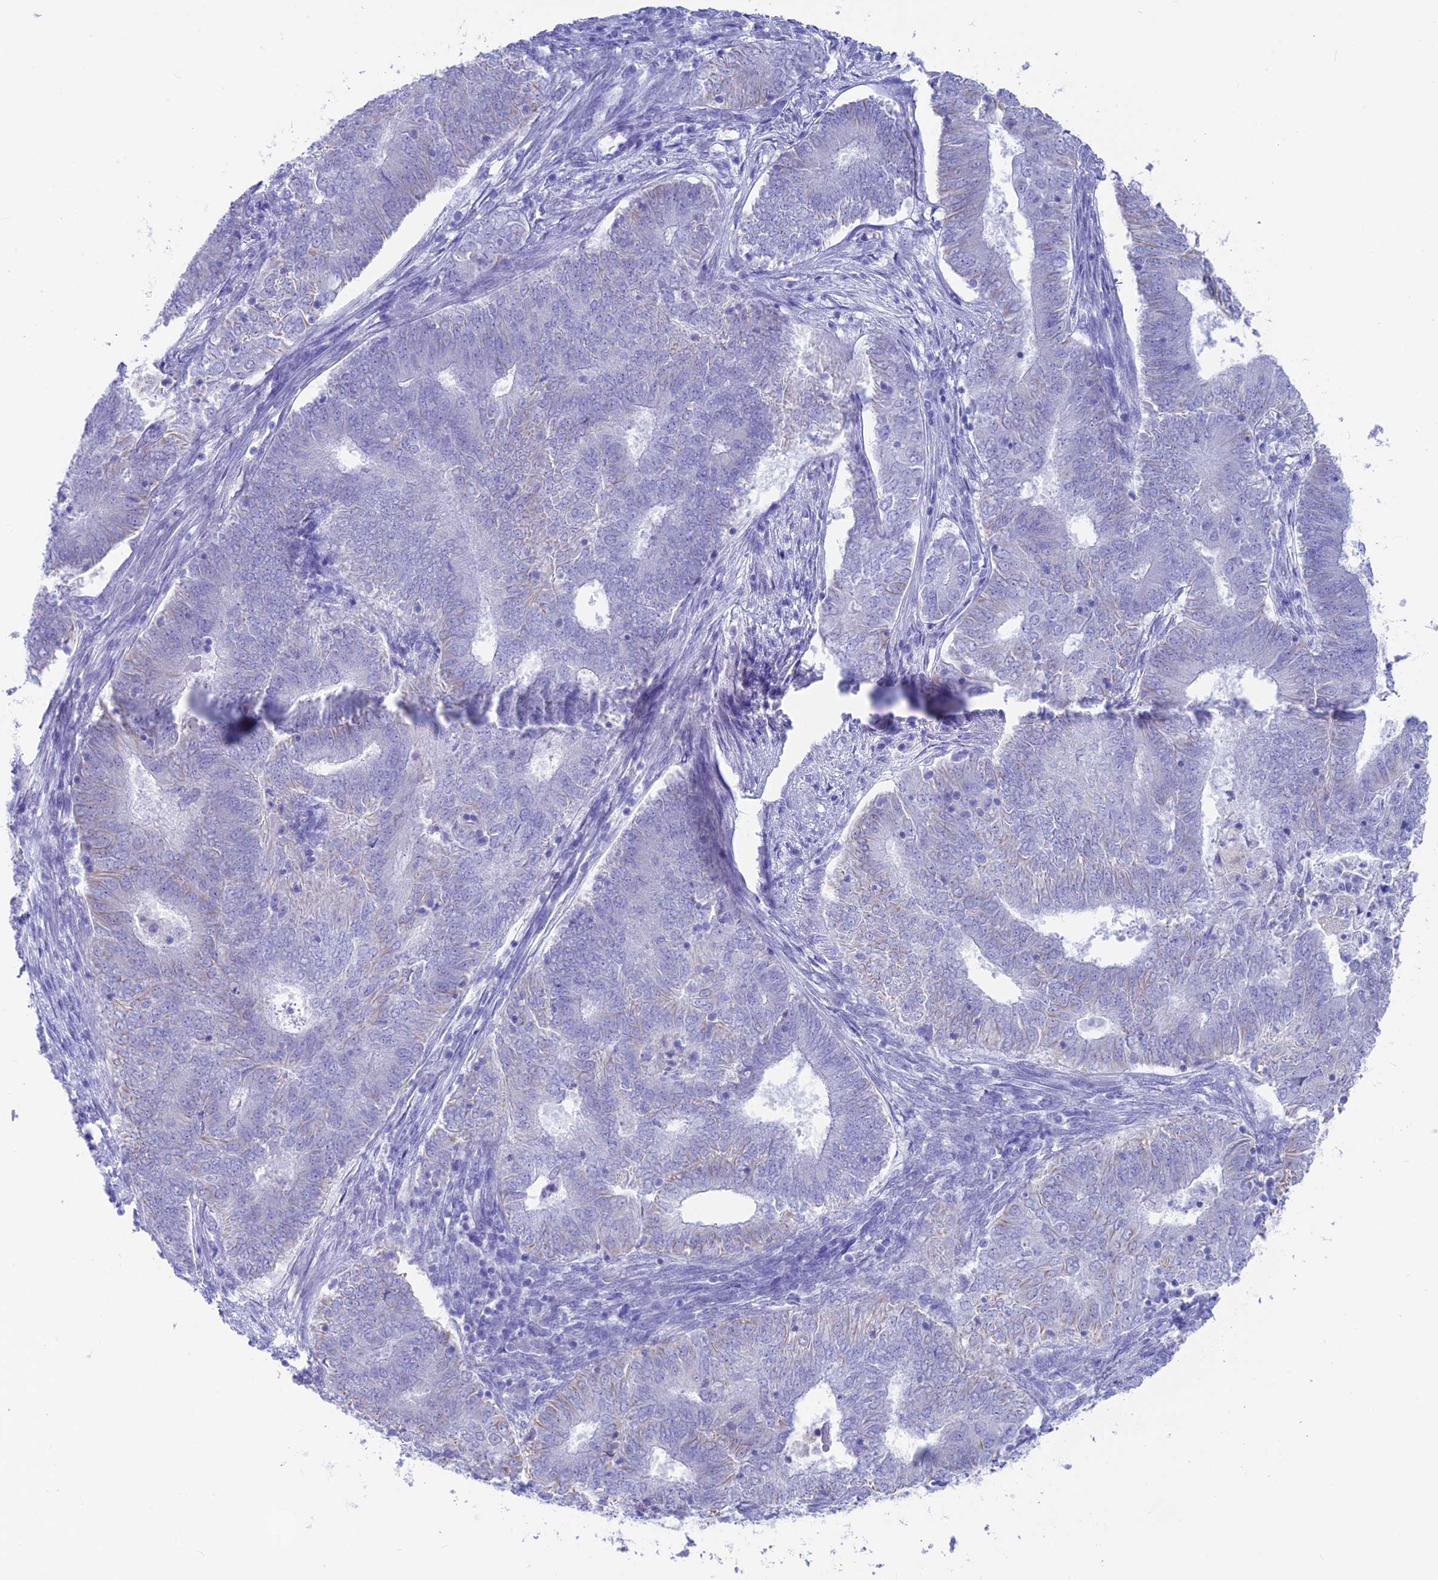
{"staining": {"intensity": "negative", "quantity": "none", "location": "none"}, "tissue": "endometrial cancer", "cell_type": "Tumor cells", "image_type": "cancer", "snomed": [{"axis": "morphology", "description": "Adenocarcinoma, NOS"}, {"axis": "topography", "description": "Endometrium"}], "caption": "Immunohistochemistry of endometrial cancer reveals no staining in tumor cells. (Stains: DAB IHC with hematoxylin counter stain, Microscopy: brightfield microscopy at high magnification).", "gene": "GNGT2", "patient": {"sex": "female", "age": 62}}